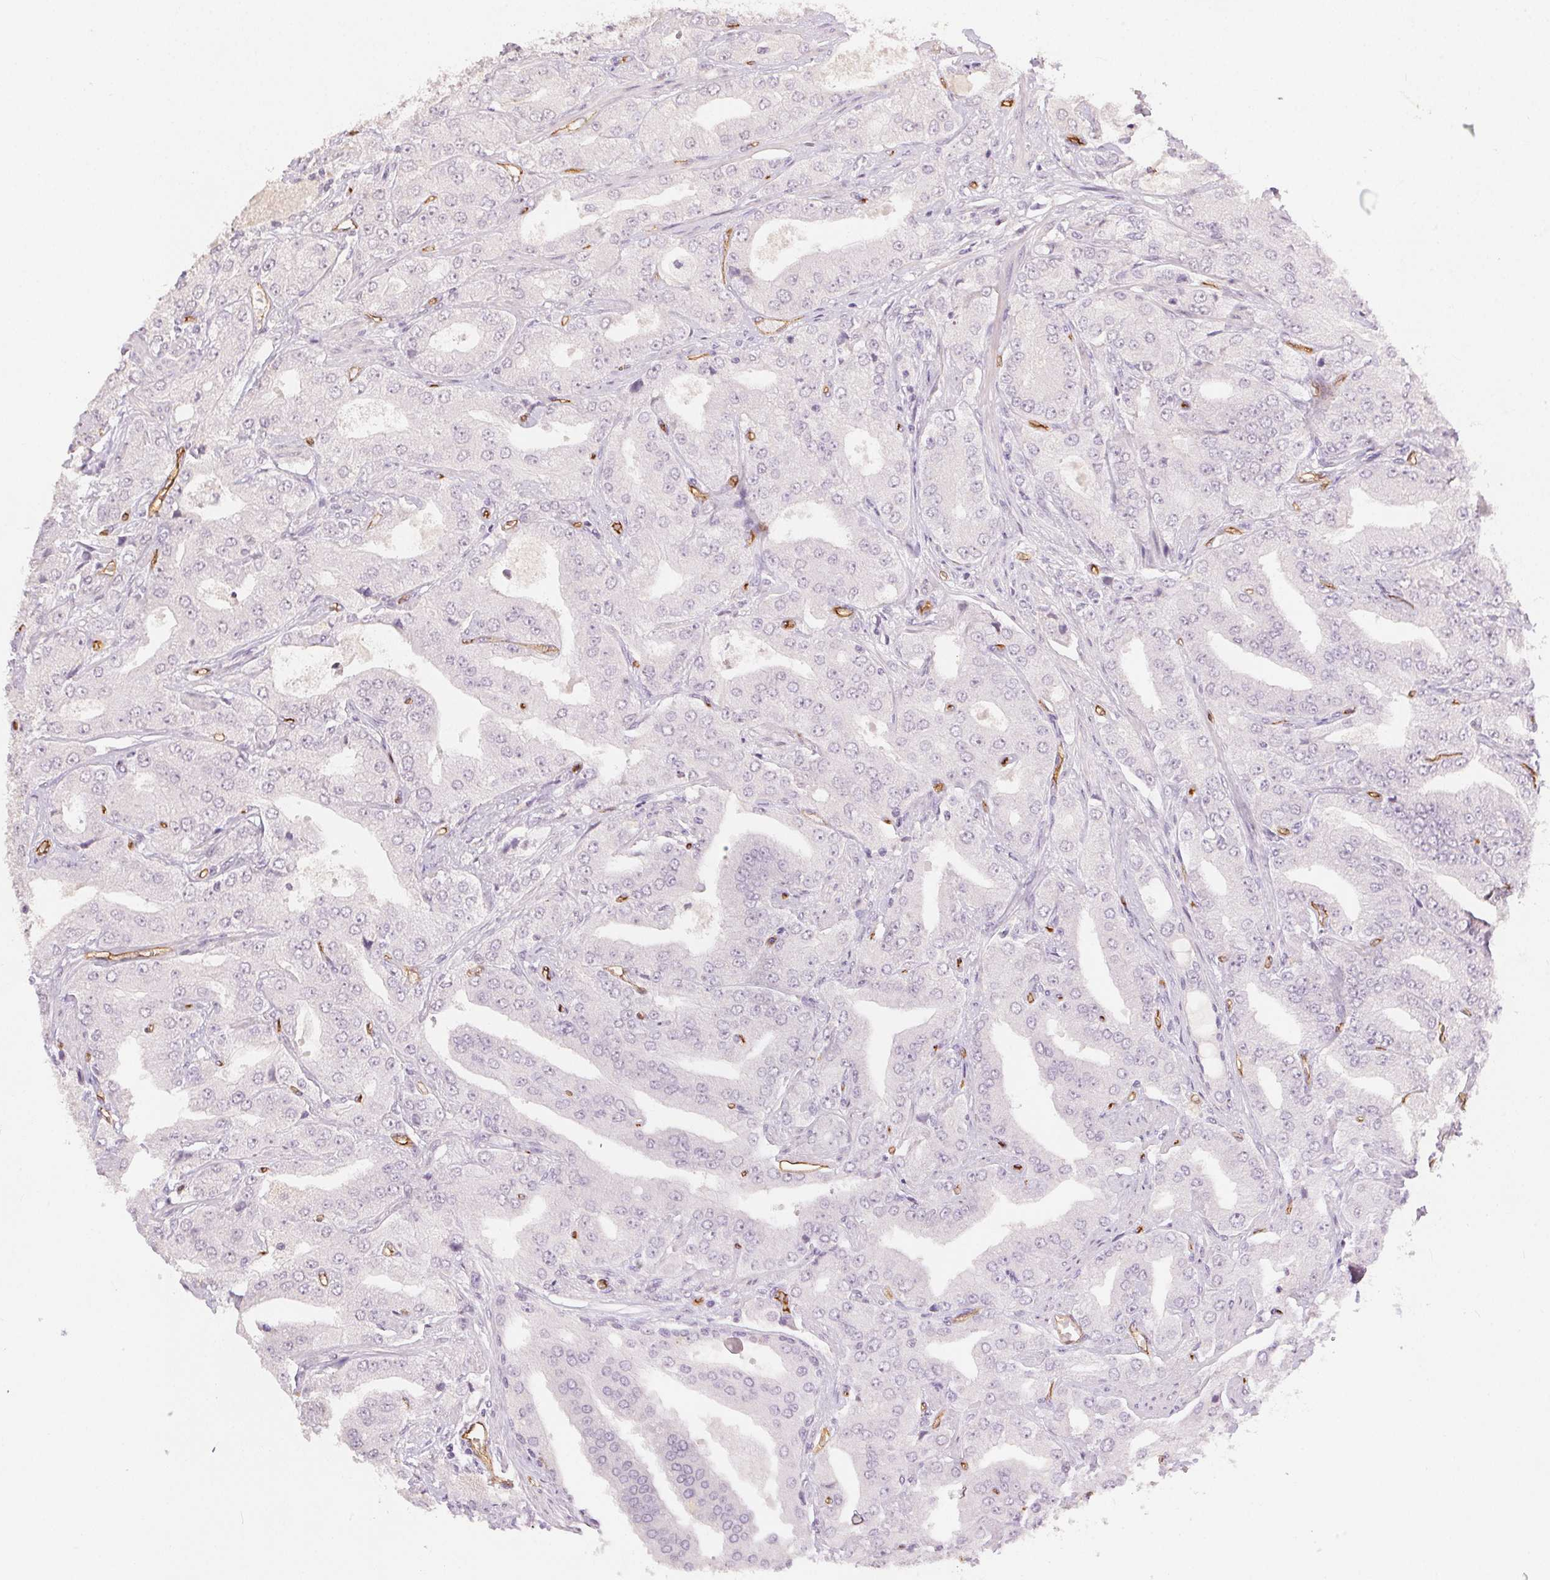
{"staining": {"intensity": "negative", "quantity": "none", "location": "none"}, "tissue": "prostate cancer", "cell_type": "Tumor cells", "image_type": "cancer", "snomed": [{"axis": "morphology", "description": "Adenocarcinoma, Low grade"}, {"axis": "topography", "description": "Prostate"}], "caption": "IHC of low-grade adenocarcinoma (prostate) shows no staining in tumor cells.", "gene": "PODXL", "patient": {"sex": "male", "age": 60}}